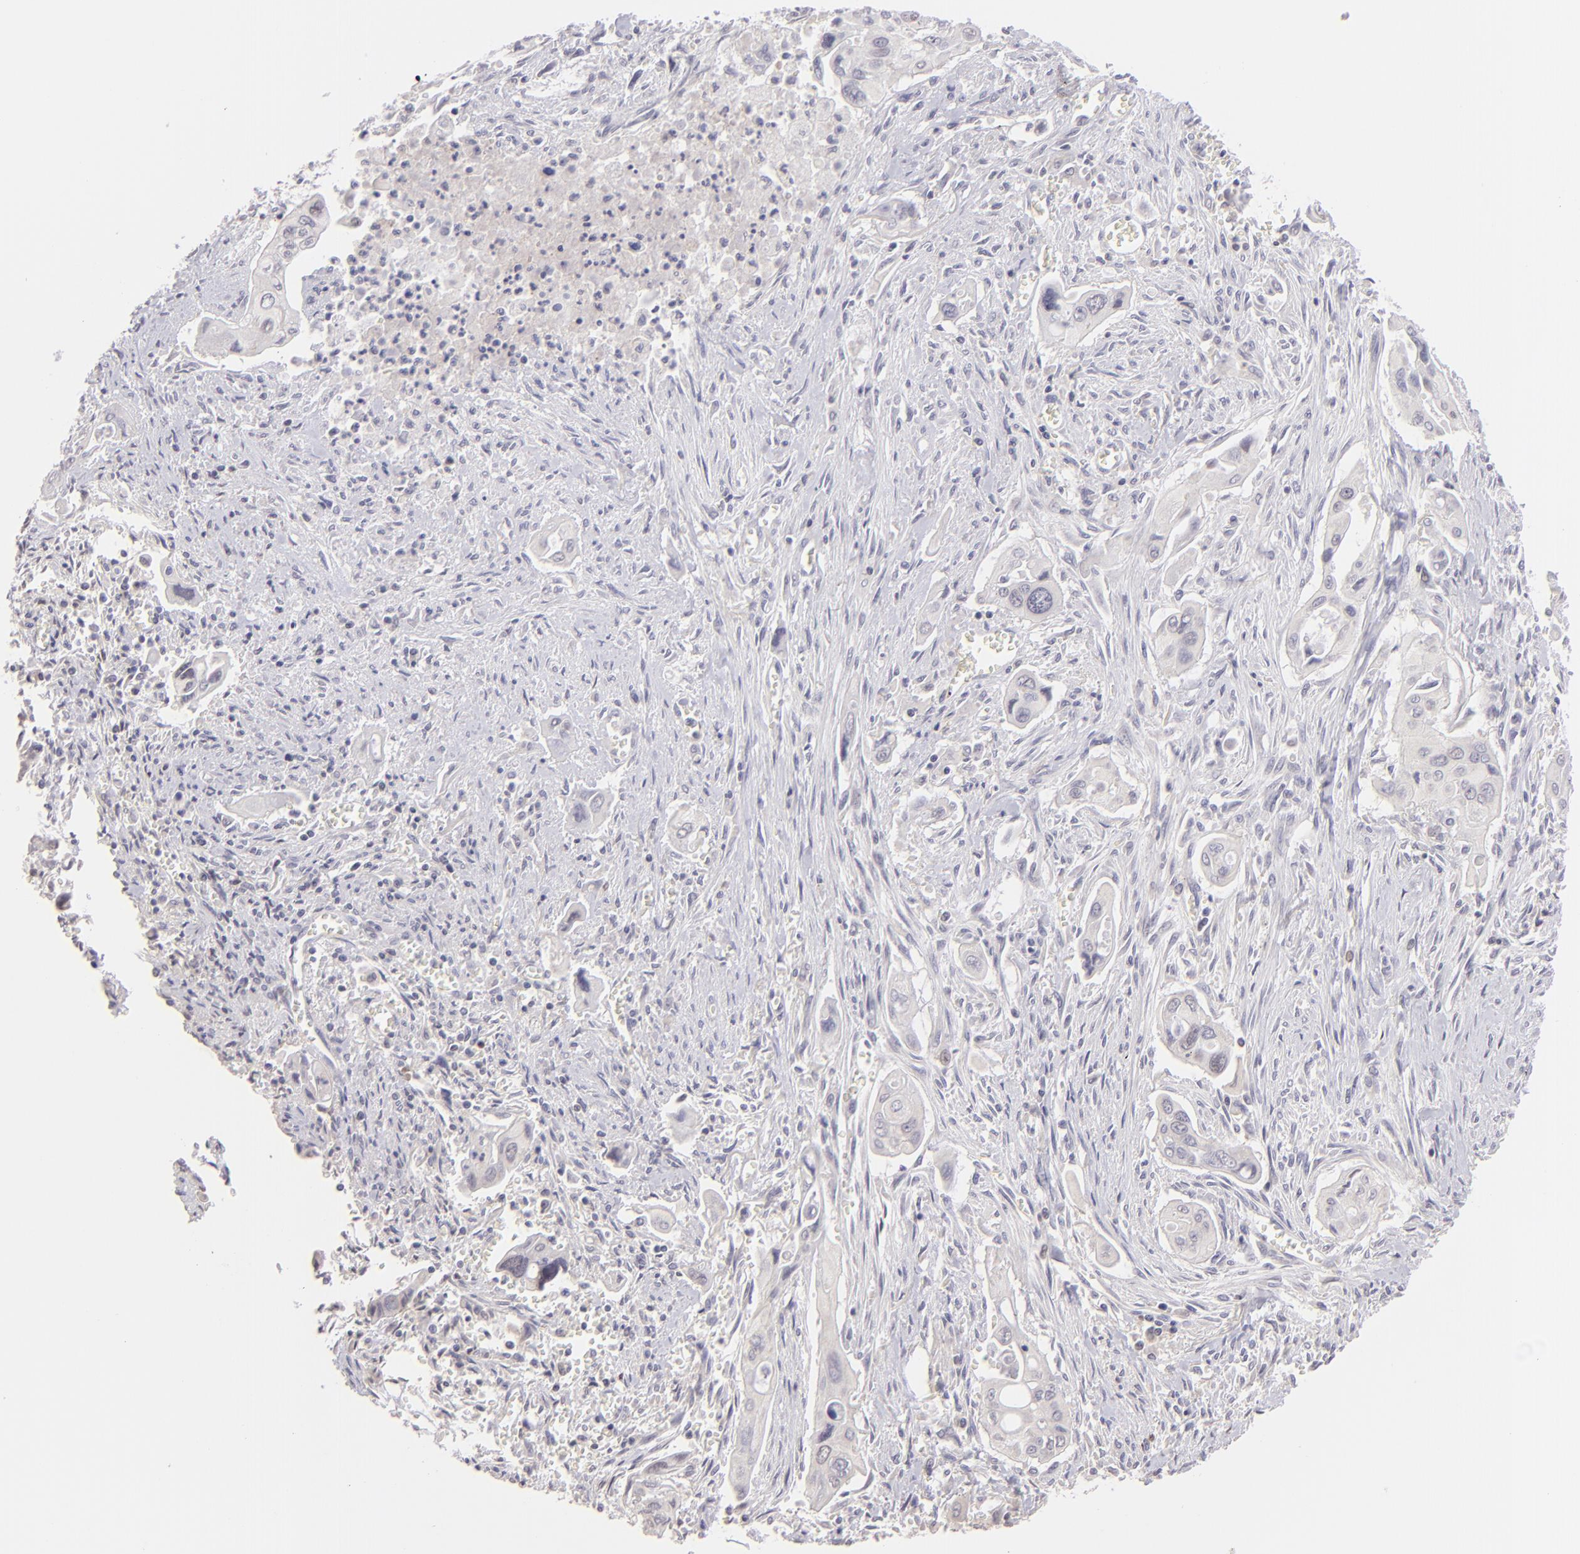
{"staining": {"intensity": "negative", "quantity": "none", "location": "none"}, "tissue": "pancreatic cancer", "cell_type": "Tumor cells", "image_type": "cancer", "snomed": [{"axis": "morphology", "description": "Adenocarcinoma, NOS"}, {"axis": "topography", "description": "Pancreas"}], "caption": "DAB immunohistochemical staining of pancreatic cancer (adenocarcinoma) shows no significant positivity in tumor cells.", "gene": "MAGEA1", "patient": {"sex": "male", "age": 77}}